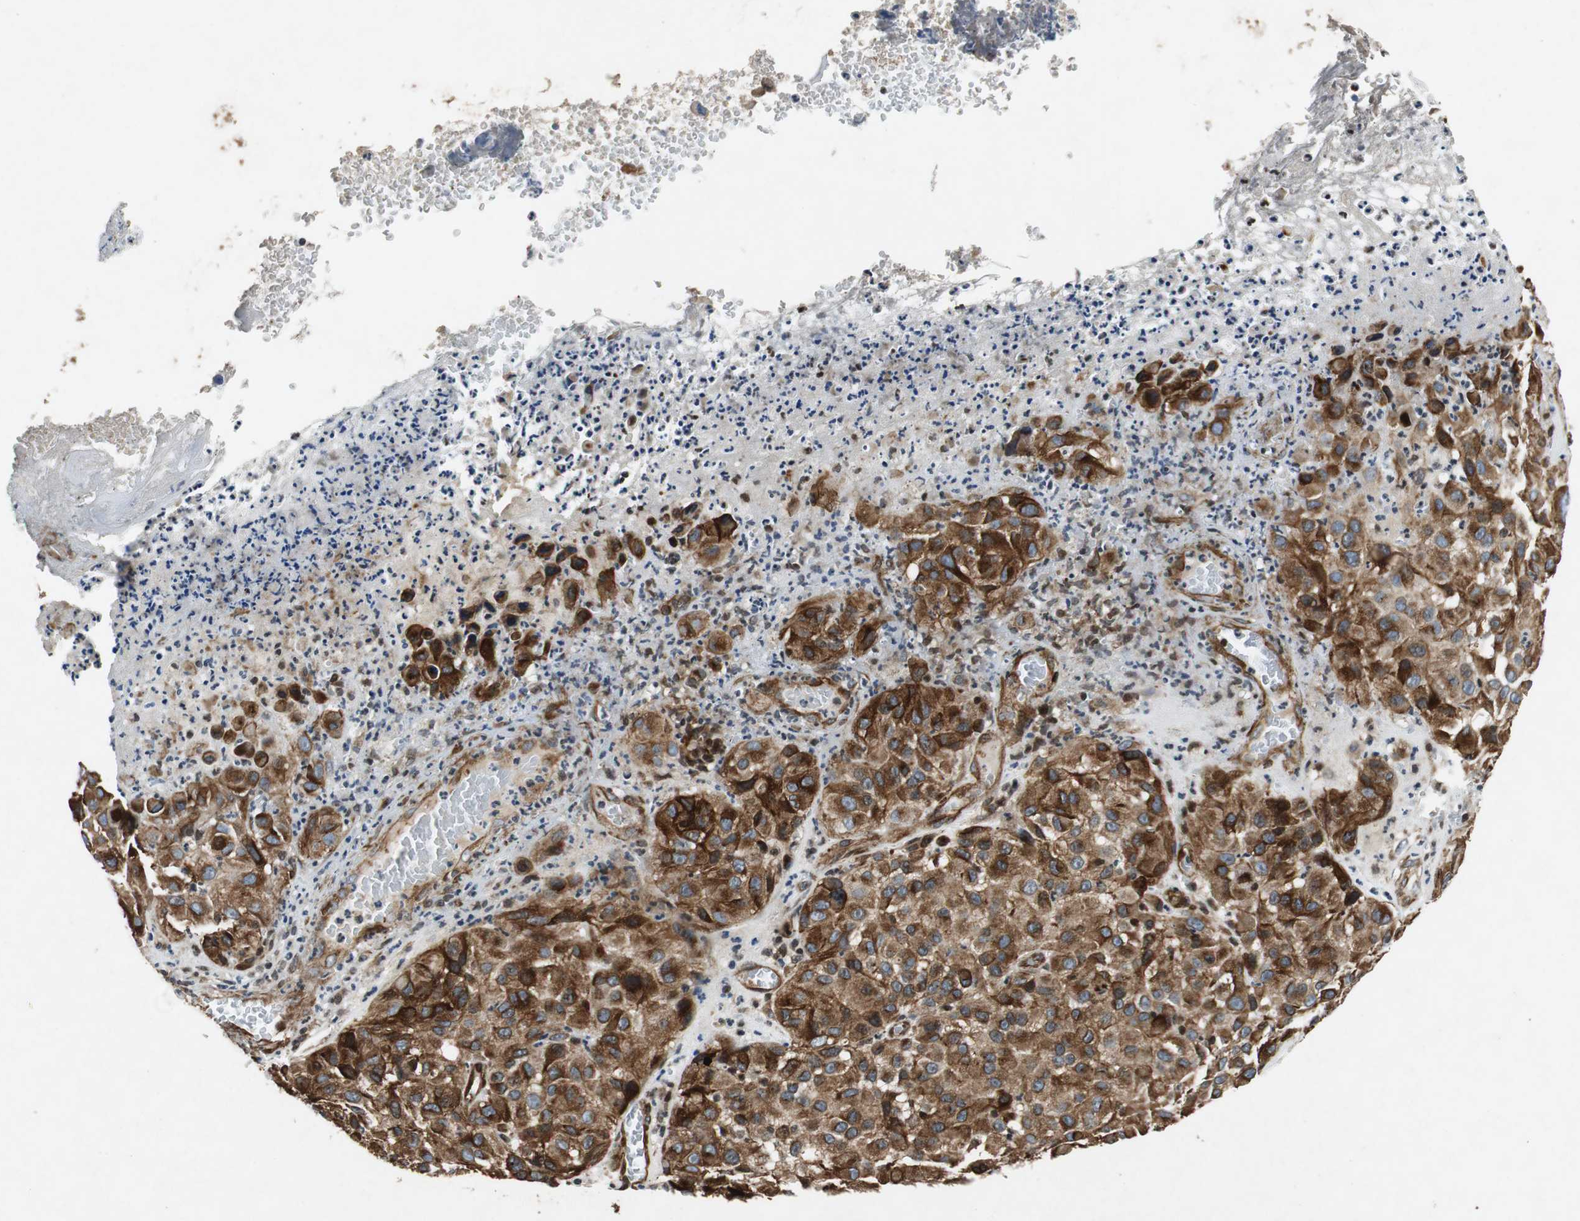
{"staining": {"intensity": "strong", "quantity": ">75%", "location": "cytoplasmic/membranous"}, "tissue": "melanoma", "cell_type": "Tumor cells", "image_type": "cancer", "snomed": [{"axis": "morphology", "description": "Malignant melanoma, NOS"}, {"axis": "topography", "description": "Skin"}], "caption": "An image showing strong cytoplasmic/membranous expression in approximately >75% of tumor cells in melanoma, as visualized by brown immunohistochemical staining.", "gene": "TUBA4A", "patient": {"sex": "female", "age": 21}}